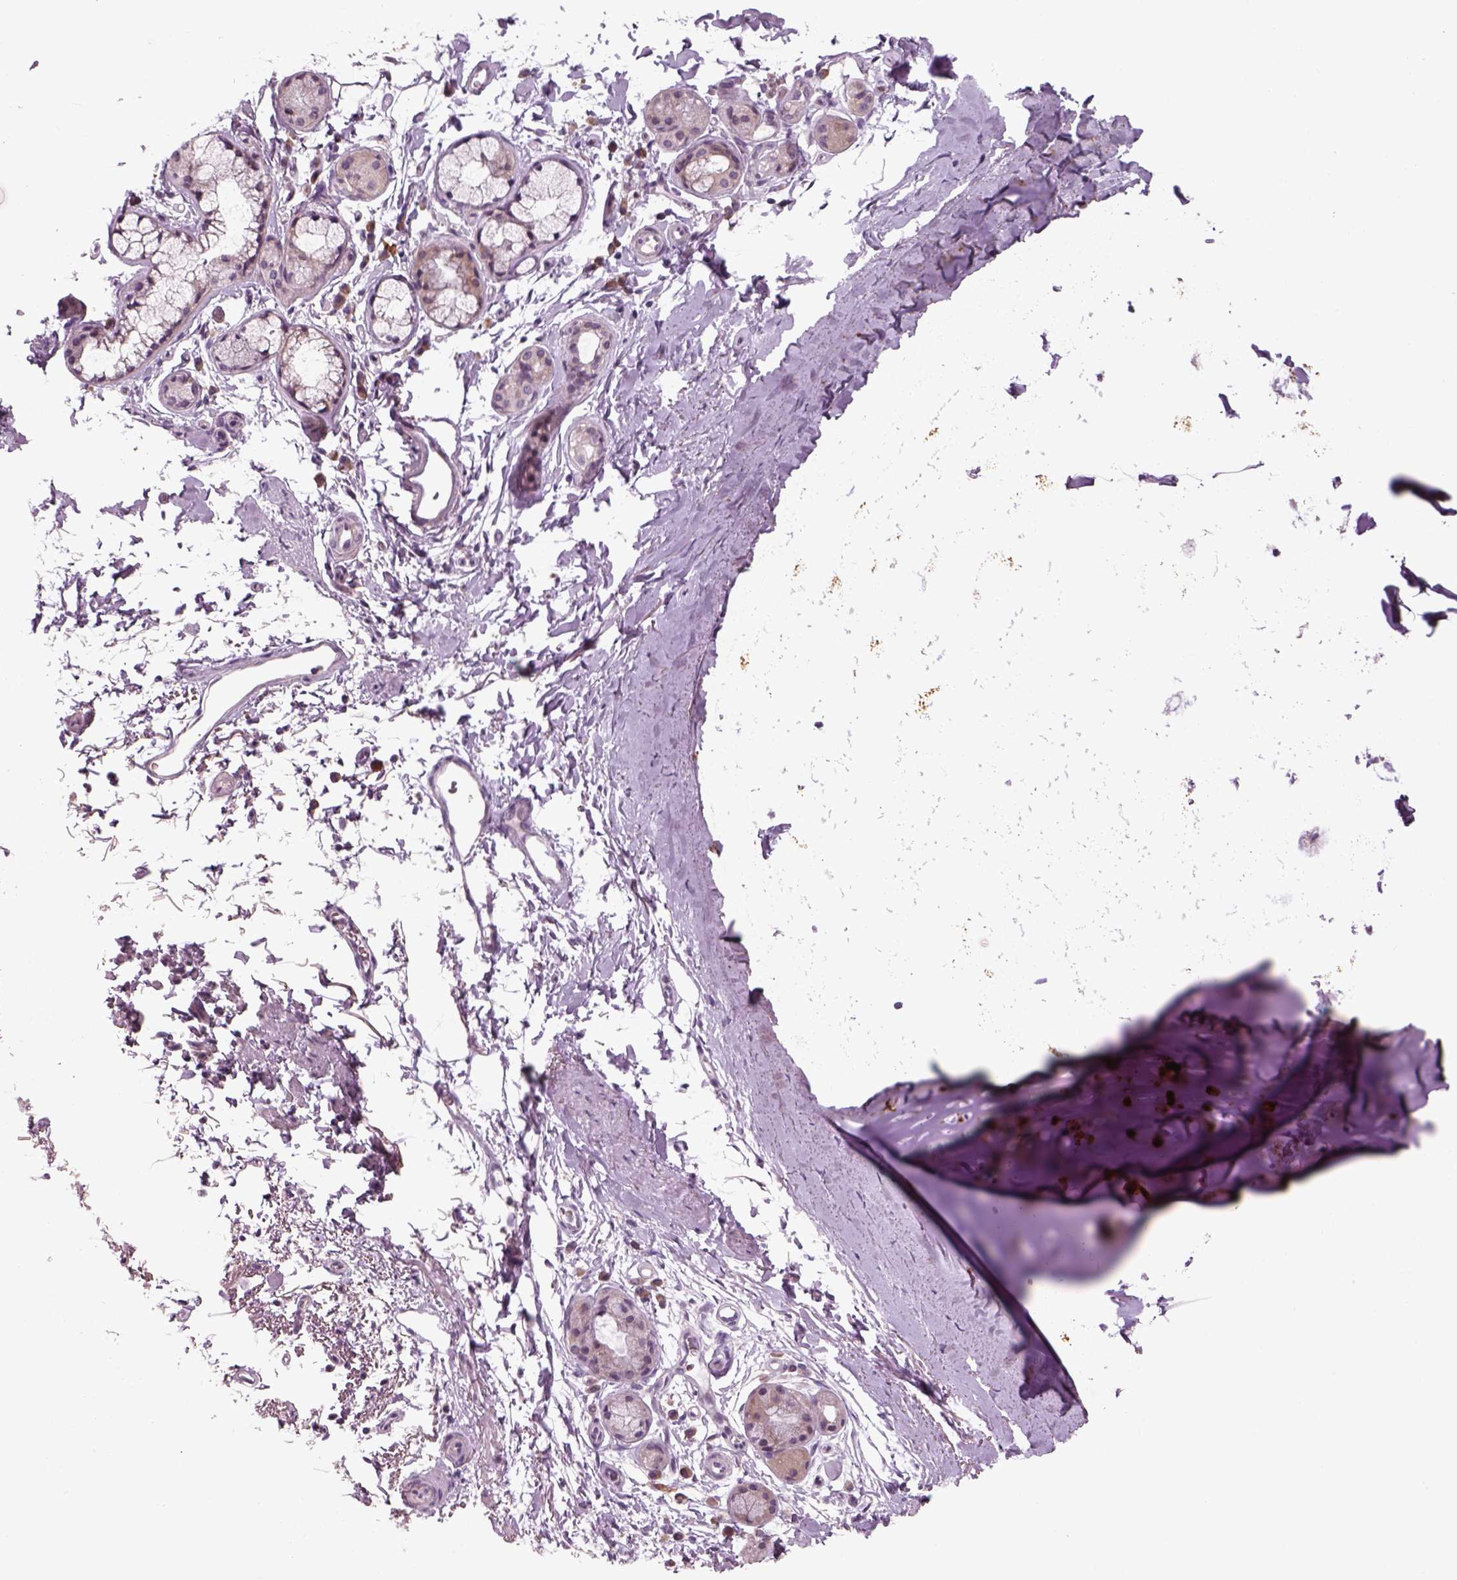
{"staining": {"intensity": "negative", "quantity": "none", "location": "none"}, "tissue": "soft tissue", "cell_type": "Chondrocytes", "image_type": "normal", "snomed": [{"axis": "morphology", "description": "Normal tissue, NOS"}, {"axis": "topography", "description": "Lymph node"}, {"axis": "topography", "description": "Bronchus"}], "caption": "Histopathology image shows no protein positivity in chondrocytes of unremarkable soft tissue. (Brightfield microscopy of DAB (3,3'-diaminobenzidine) immunohistochemistry at high magnification).", "gene": "PENK", "patient": {"sex": "female", "age": 70}}